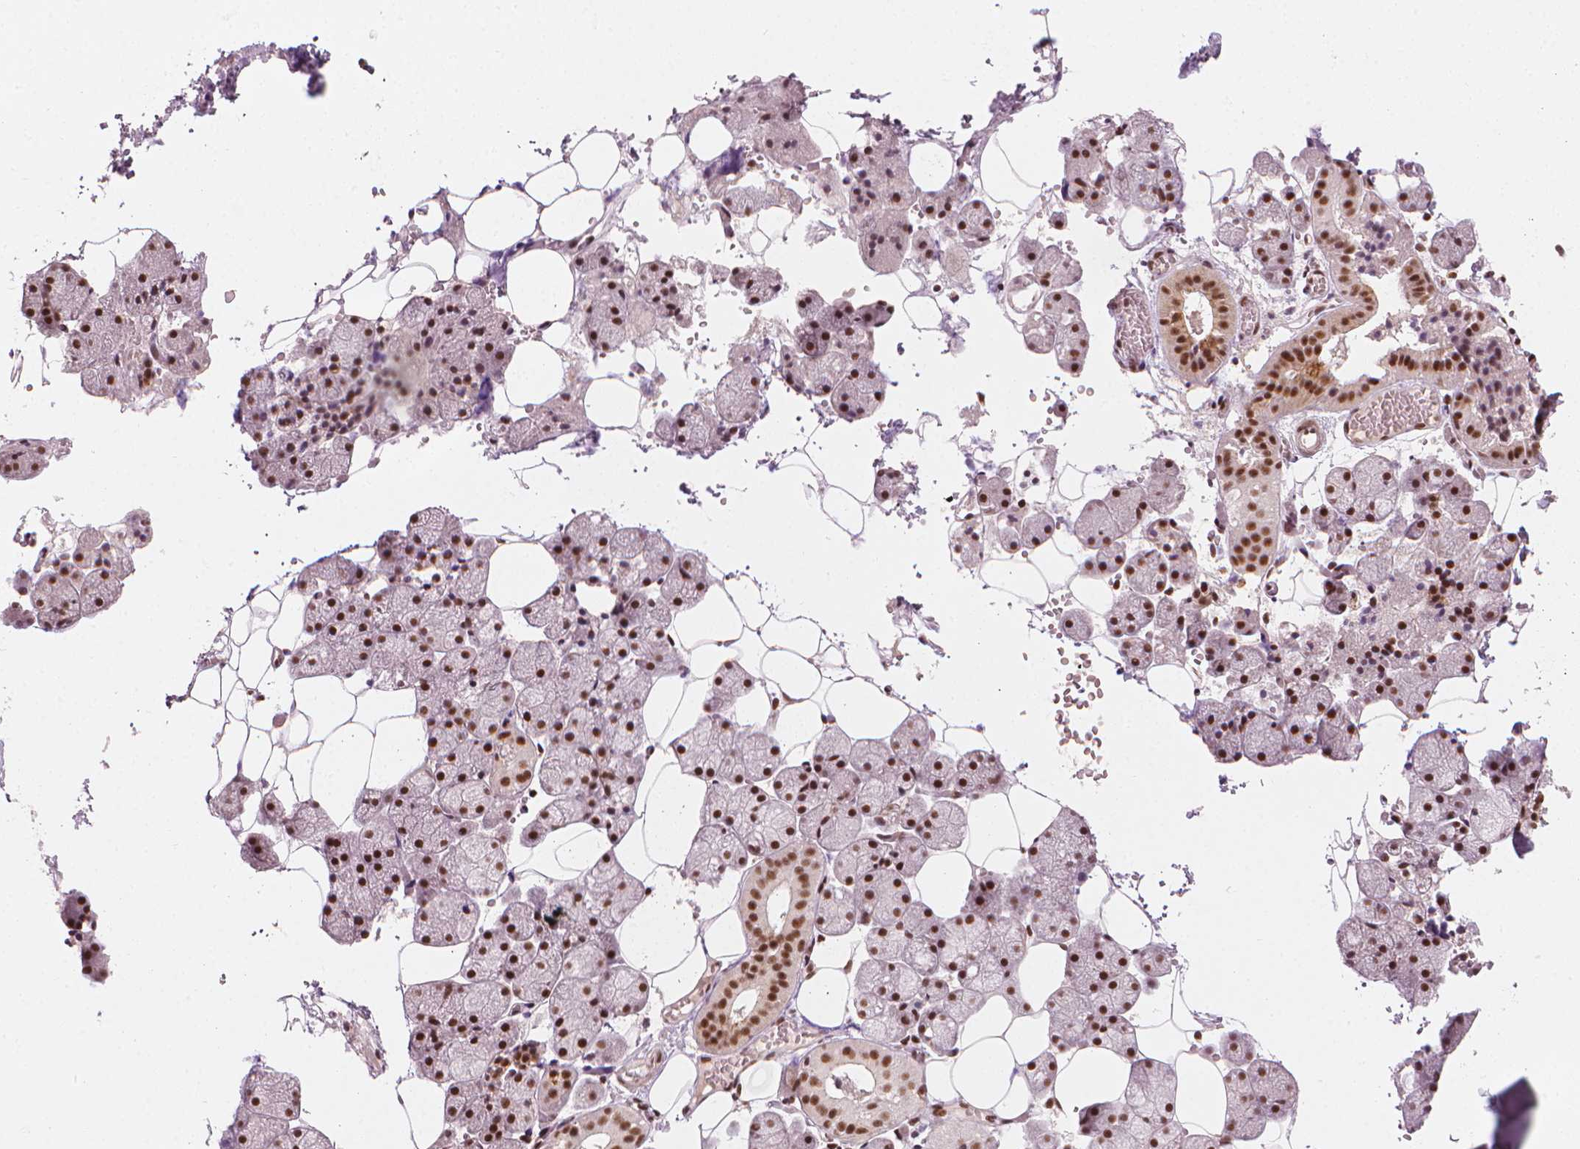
{"staining": {"intensity": "strong", "quantity": ">75%", "location": "nuclear"}, "tissue": "salivary gland", "cell_type": "Glandular cells", "image_type": "normal", "snomed": [{"axis": "morphology", "description": "Normal tissue, NOS"}, {"axis": "topography", "description": "Salivary gland"}], "caption": "Immunohistochemistry image of unremarkable human salivary gland stained for a protein (brown), which shows high levels of strong nuclear staining in approximately >75% of glandular cells.", "gene": "ELF2", "patient": {"sex": "male", "age": 38}}